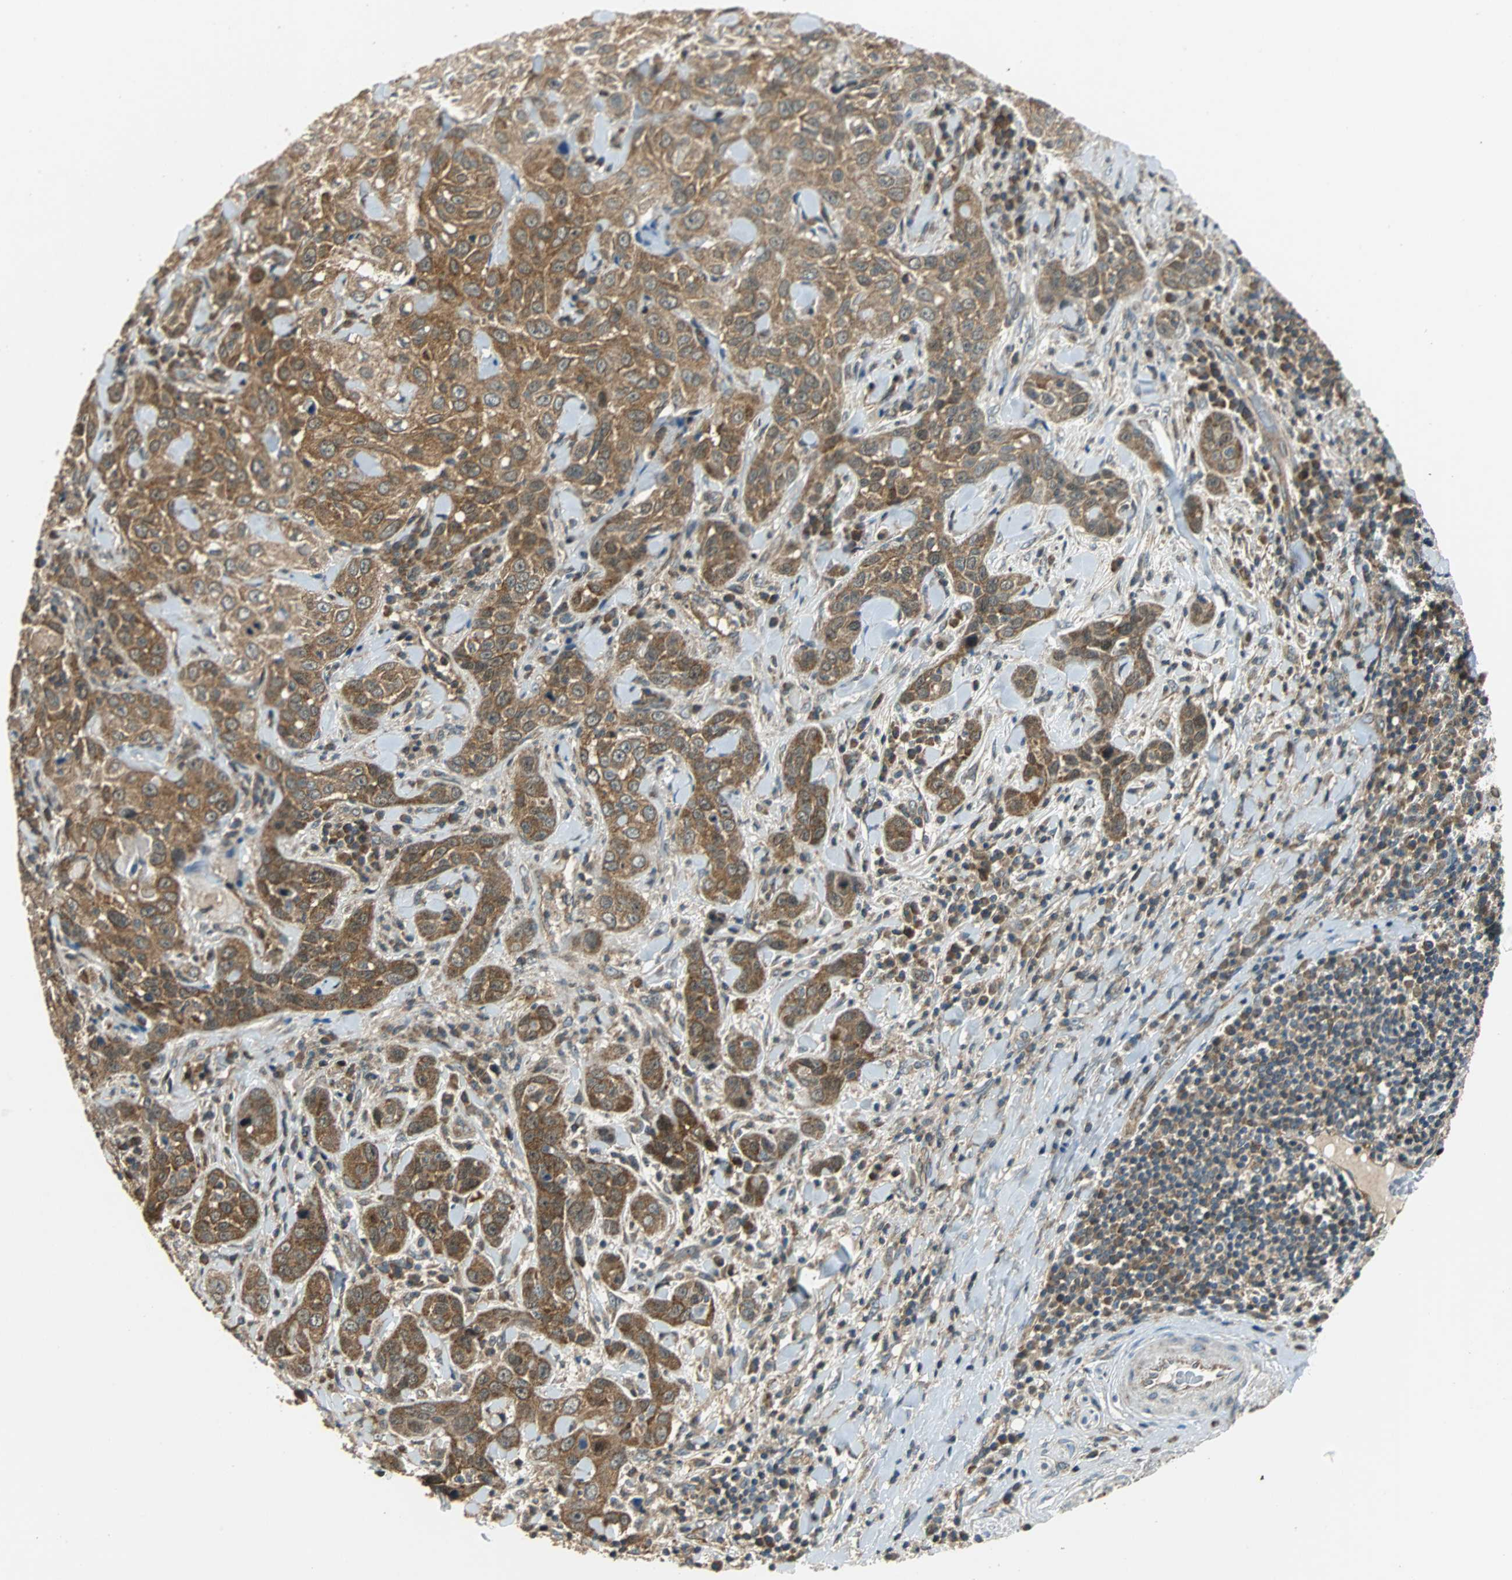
{"staining": {"intensity": "strong", "quantity": ">75%", "location": "cytoplasmic/membranous"}, "tissue": "skin cancer", "cell_type": "Tumor cells", "image_type": "cancer", "snomed": [{"axis": "morphology", "description": "Squamous cell carcinoma, NOS"}, {"axis": "topography", "description": "Skin"}], "caption": "Protein staining exhibits strong cytoplasmic/membranous expression in about >75% of tumor cells in skin squamous cell carcinoma.", "gene": "GSDMD", "patient": {"sex": "male", "age": 84}}